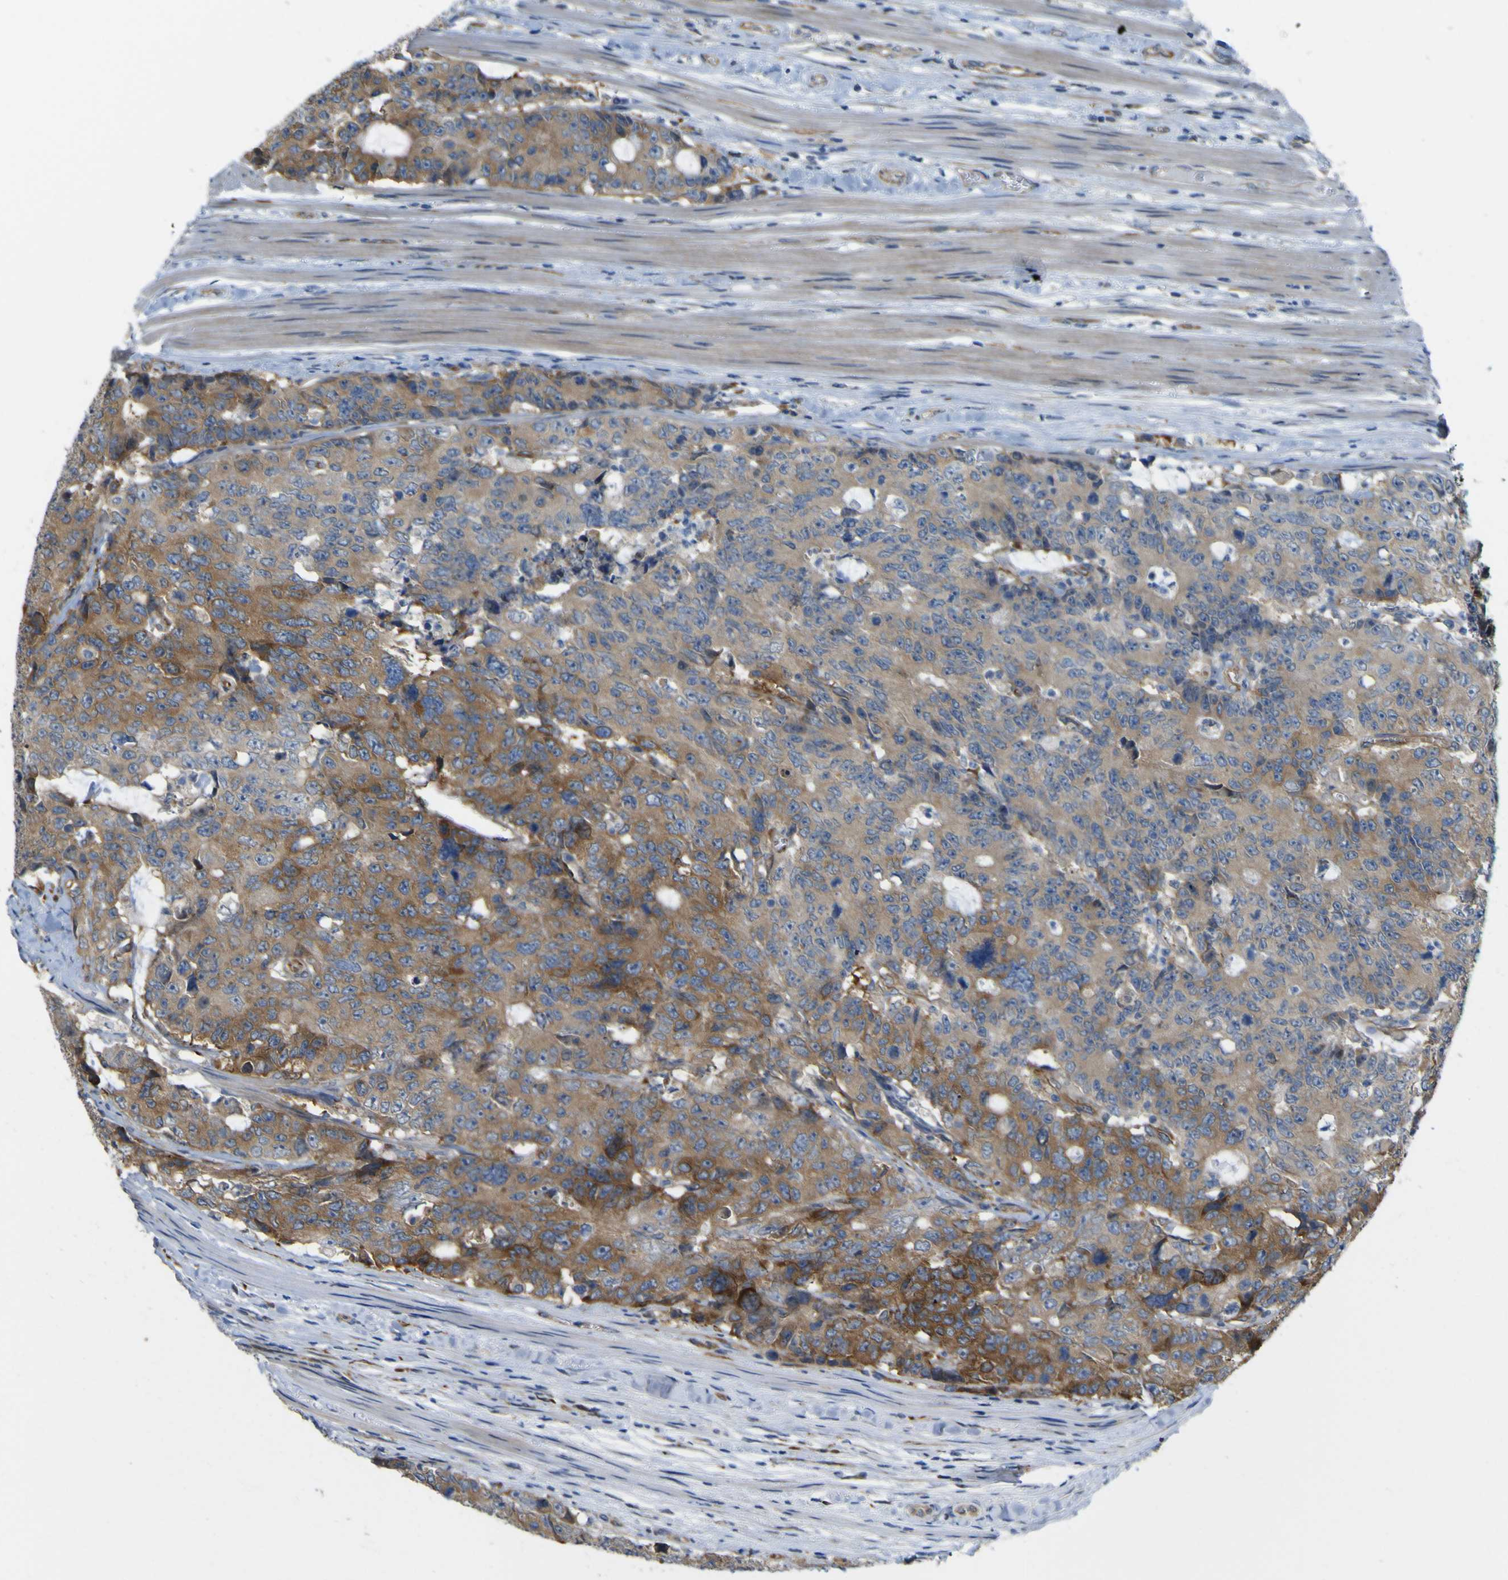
{"staining": {"intensity": "moderate", "quantity": ">75%", "location": "cytoplasmic/membranous"}, "tissue": "colorectal cancer", "cell_type": "Tumor cells", "image_type": "cancer", "snomed": [{"axis": "morphology", "description": "Adenocarcinoma, NOS"}, {"axis": "topography", "description": "Colon"}], "caption": "IHC image of neoplastic tissue: colorectal cancer stained using immunohistochemistry exhibits medium levels of moderate protein expression localized specifically in the cytoplasmic/membranous of tumor cells, appearing as a cytoplasmic/membranous brown color.", "gene": "JPH1", "patient": {"sex": "female", "age": 86}}